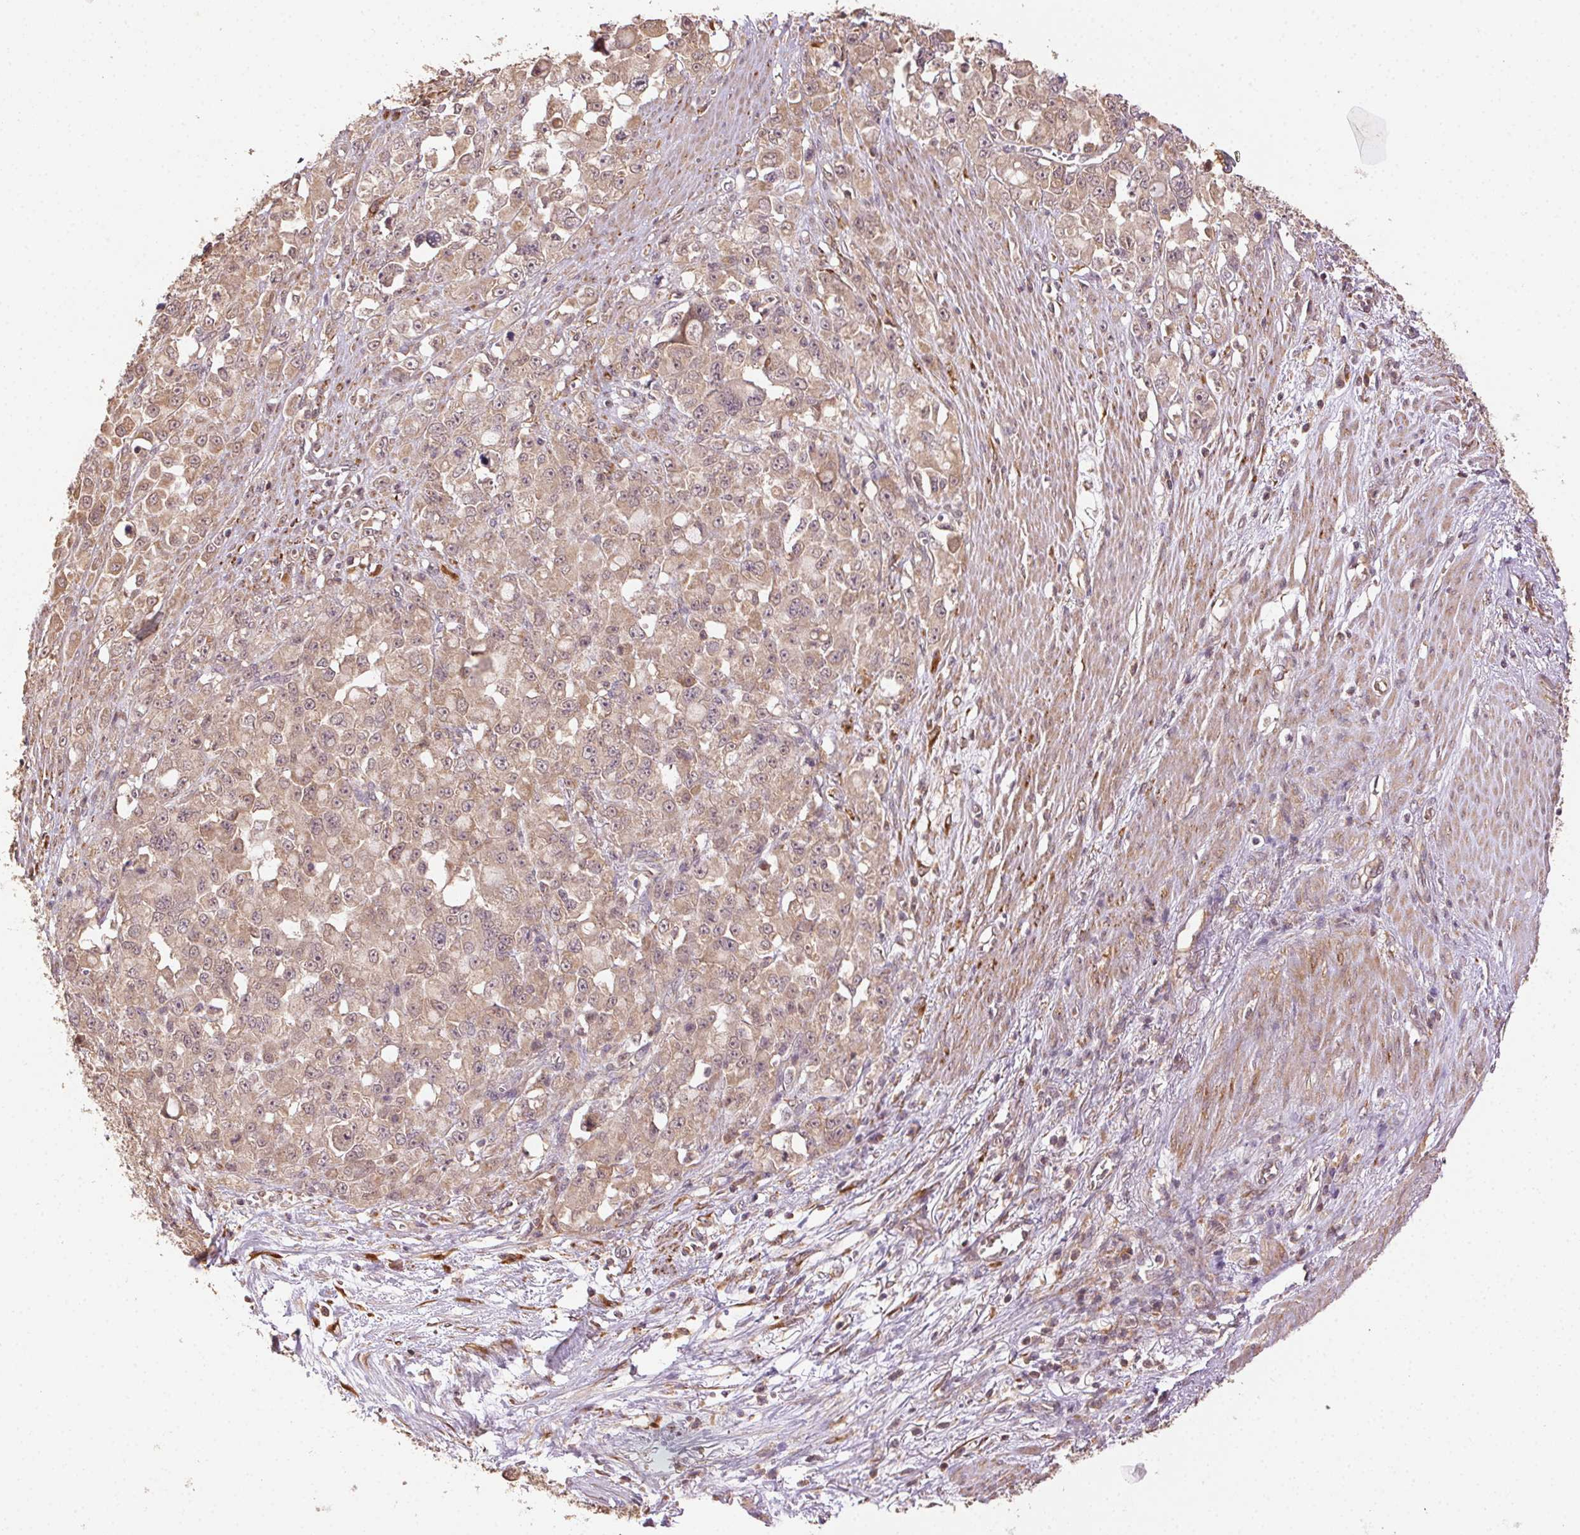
{"staining": {"intensity": "weak", "quantity": ">75%", "location": "cytoplasmic/membranous"}, "tissue": "stomach cancer", "cell_type": "Tumor cells", "image_type": "cancer", "snomed": [{"axis": "morphology", "description": "Adenocarcinoma, NOS"}, {"axis": "topography", "description": "Stomach"}], "caption": "Human stomach cancer (adenocarcinoma) stained with a brown dye reveals weak cytoplasmic/membranous positive positivity in approximately >75% of tumor cells.", "gene": "KLHL15", "patient": {"sex": "female", "age": 76}}